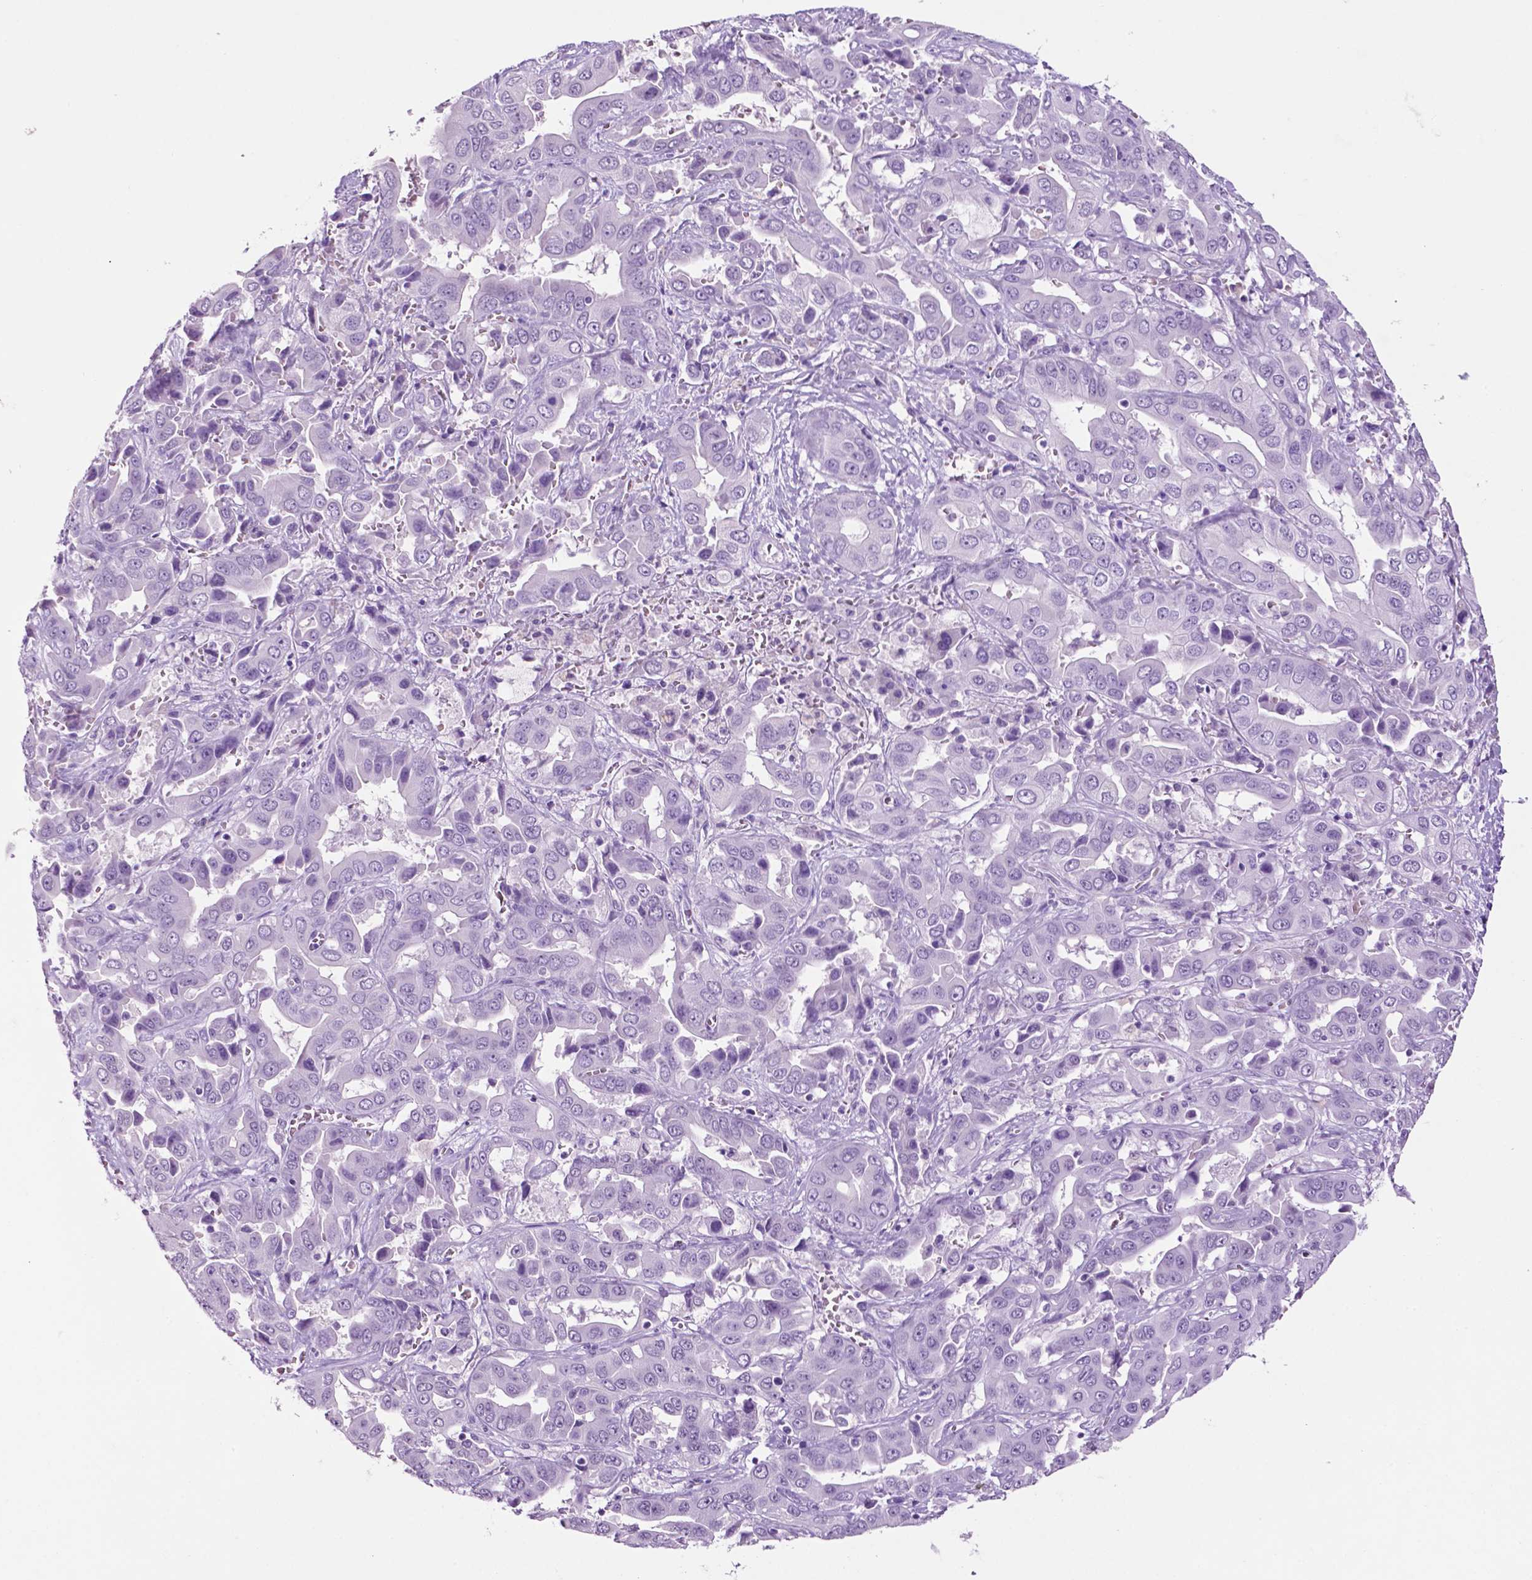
{"staining": {"intensity": "negative", "quantity": "none", "location": "none"}, "tissue": "liver cancer", "cell_type": "Tumor cells", "image_type": "cancer", "snomed": [{"axis": "morphology", "description": "Cholangiocarcinoma"}, {"axis": "topography", "description": "Liver"}], "caption": "IHC of liver cancer exhibits no positivity in tumor cells.", "gene": "PHGR1", "patient": {"sex": "female", "age": 52}}